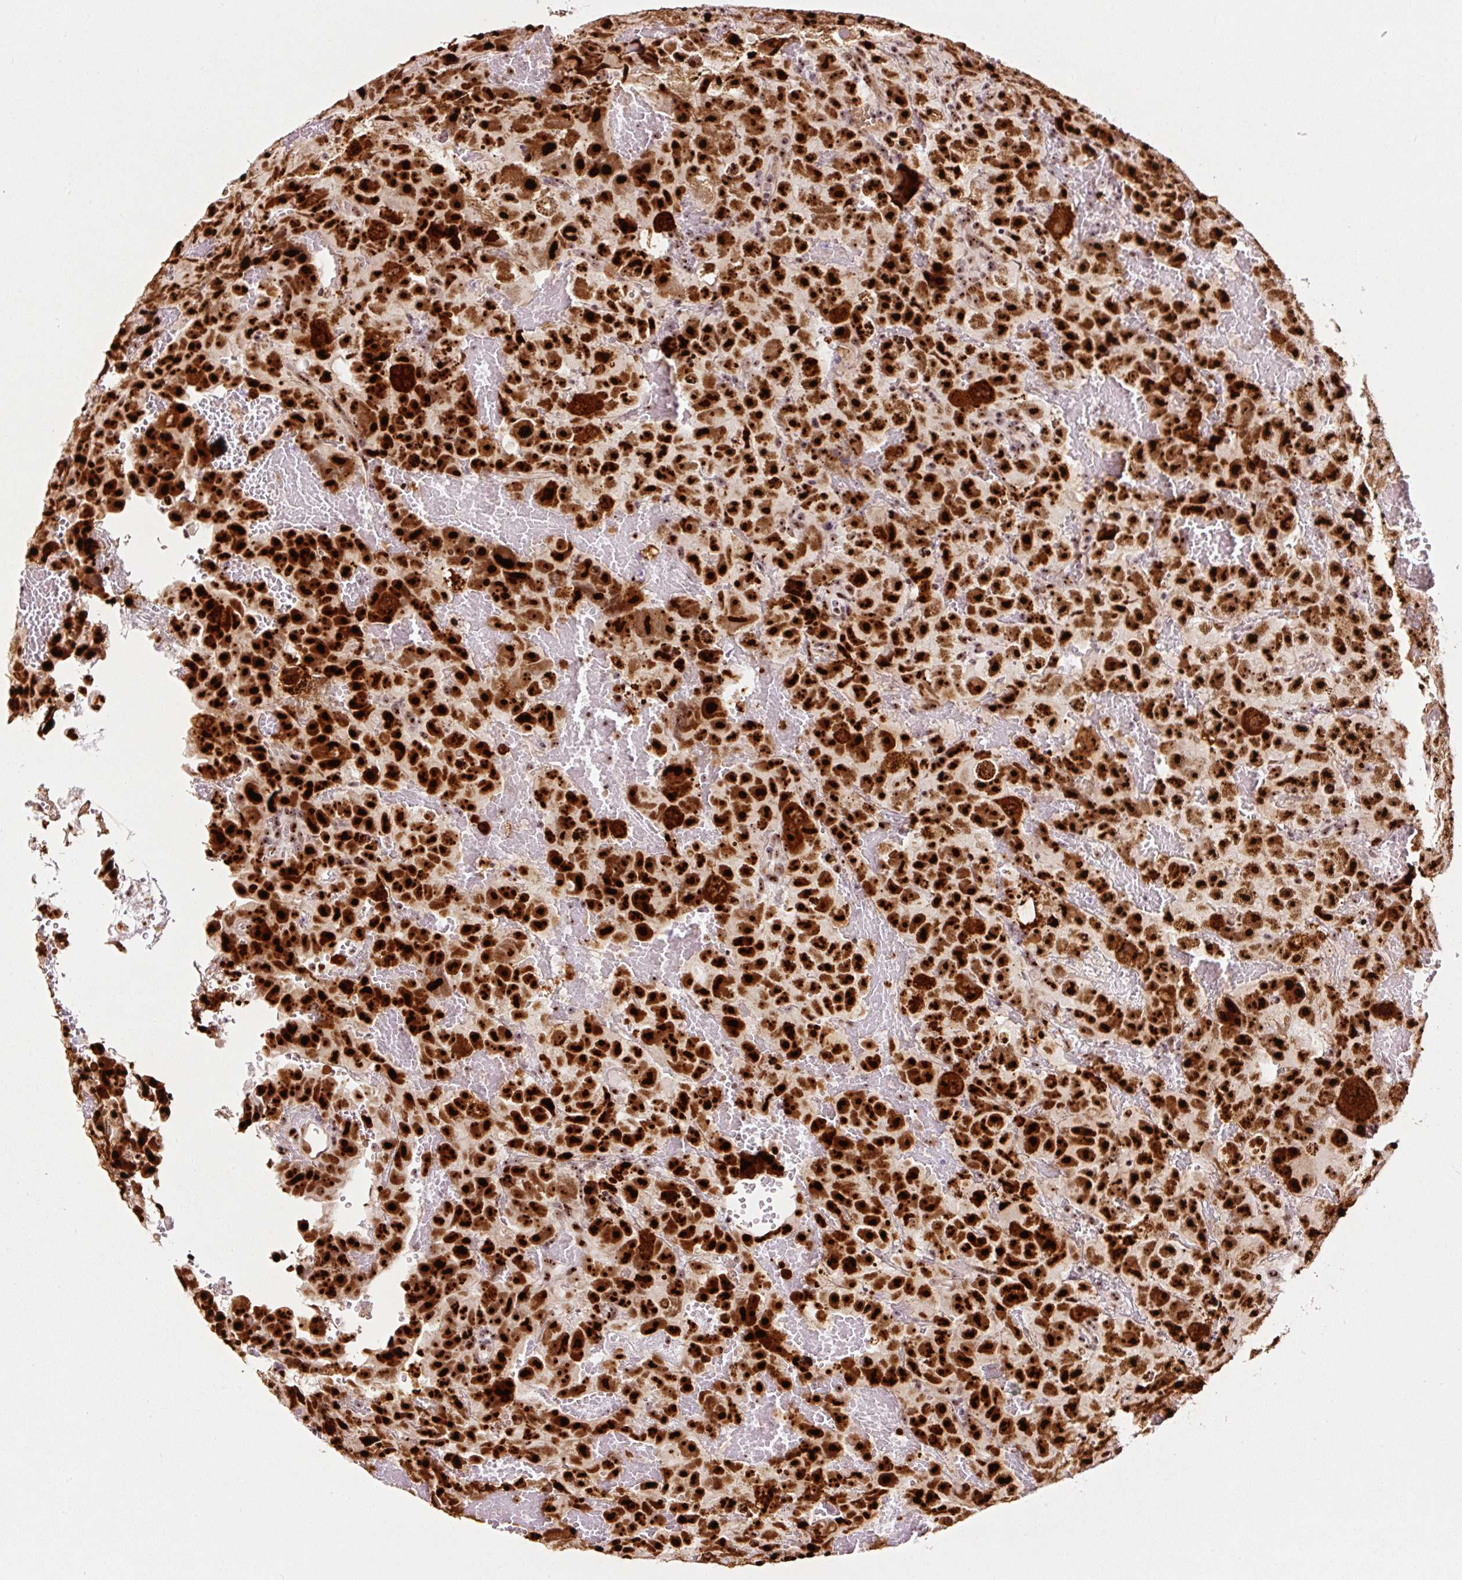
{"staining": {"intensity": "strong", "quantity": ">75%", "location": "nuclear"}, "tissue": "testis cancer", "cell_type": "Tumor cells", "image_type": "cancer", "snomed": [{"axis": "morphology", "description": "Carcinoma, Embryonal, NOS"}, {"axis": "topography", "description": "Testis"}], "caption": "A histopathology image of human testis cancer (embryonal carcinoma) stained for a protein demonstrates strong nuclear brown staining in tumor cells.", "gene": "GNL3", "patient": {"sex": "male", "age": 45}}